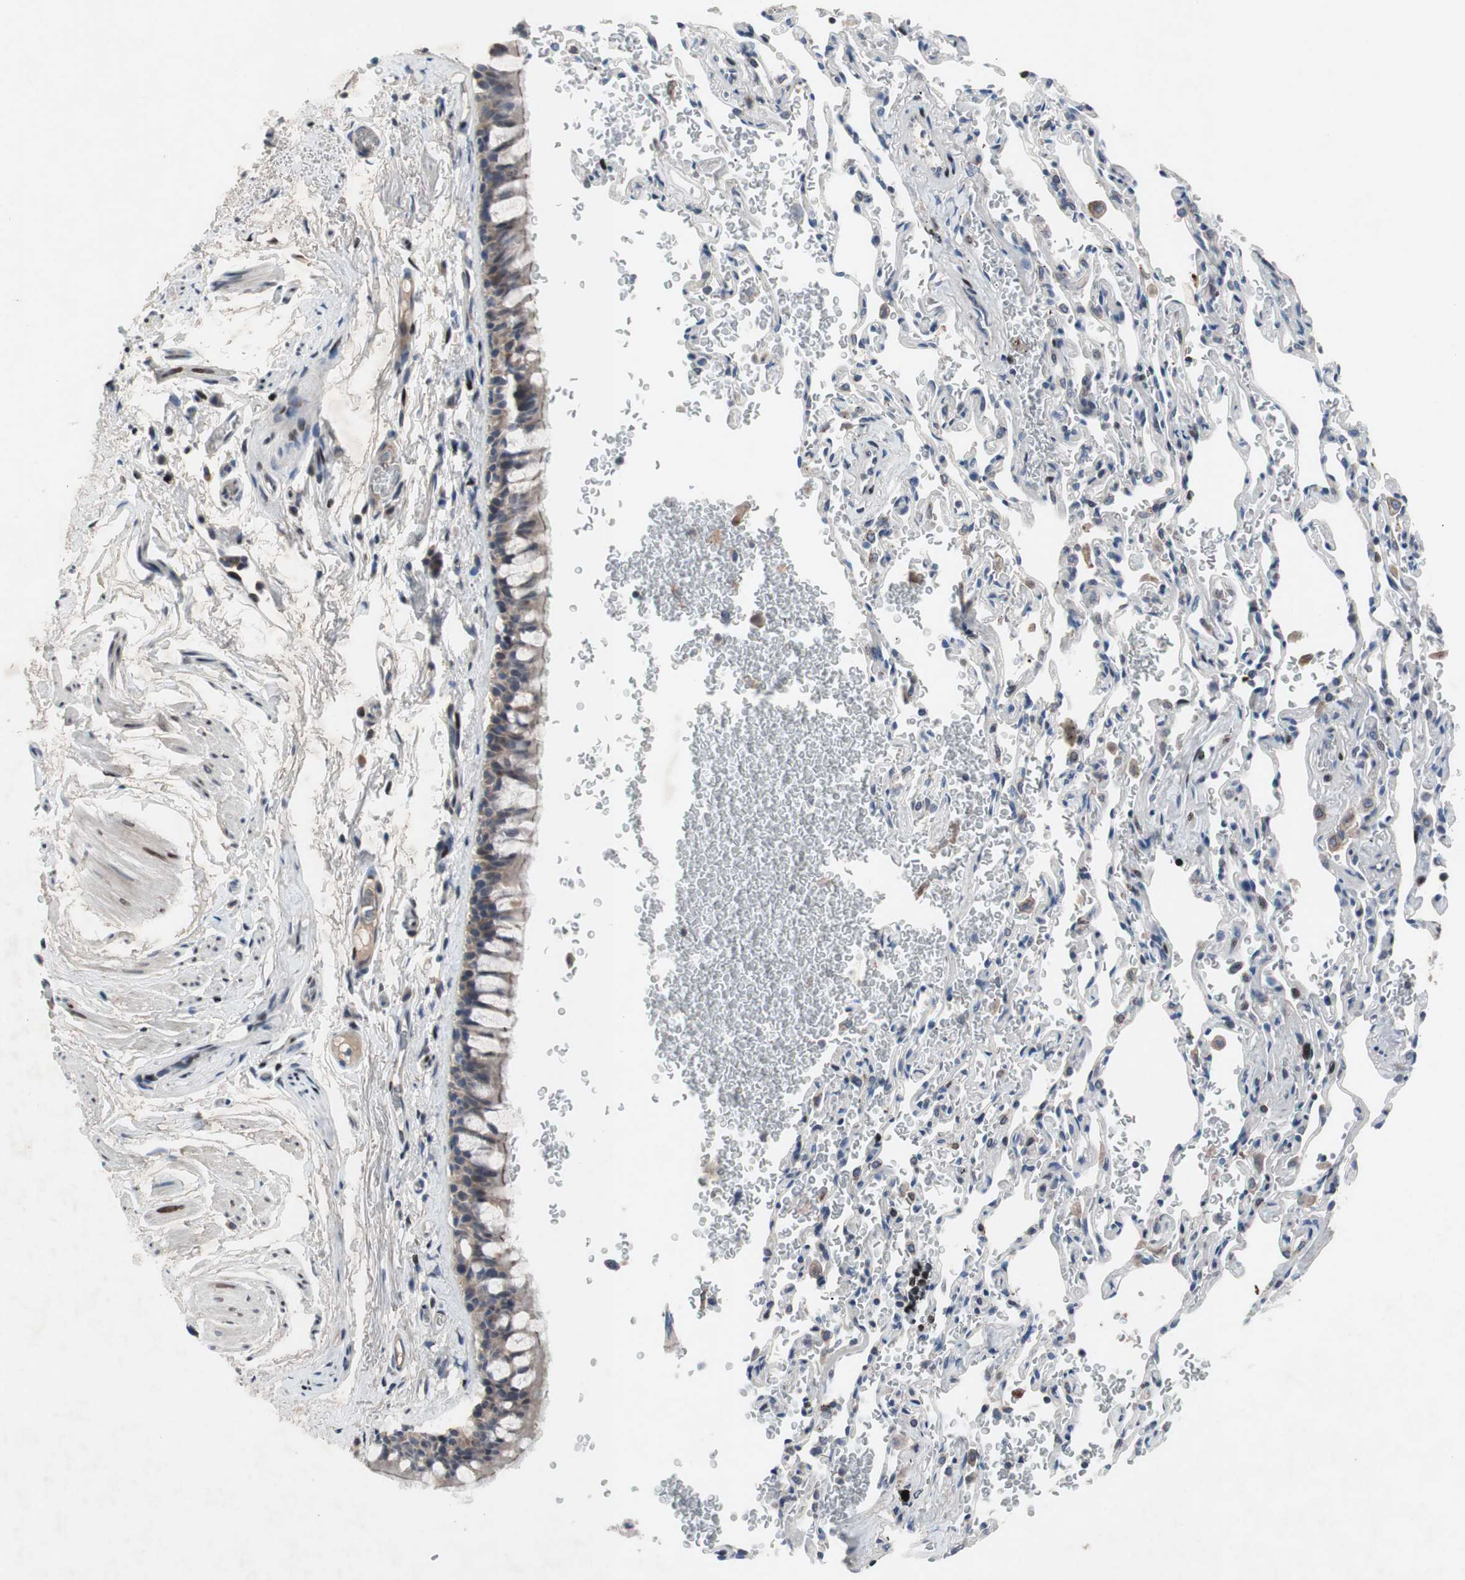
{"staining": {"intensity": "weak", "quantity": ">75%", "location": "cytoplasmic/membranous"}, "tissue": "bronchus", "cell_type": "Respiratory epithelial cells", "image_type": "normal", "snomed": [{"axis": "morphology", "description": "Normal tissue, NOS"}, {"axis": "morphology", "description": "Malignant melanoma, Metastatic site"}, {"axis": "topography", "description": "Bronchus"}, {"axis": "topography", "description": "Lung"}], "caption": "Protein expression analysis of benign bronchus exhibits weak cytoplasmic/membranous staining in approximately >75% of respiratory epithelial cells.", "gene": "MUTYH", "patient": {"sex": "male", "age": 64}}